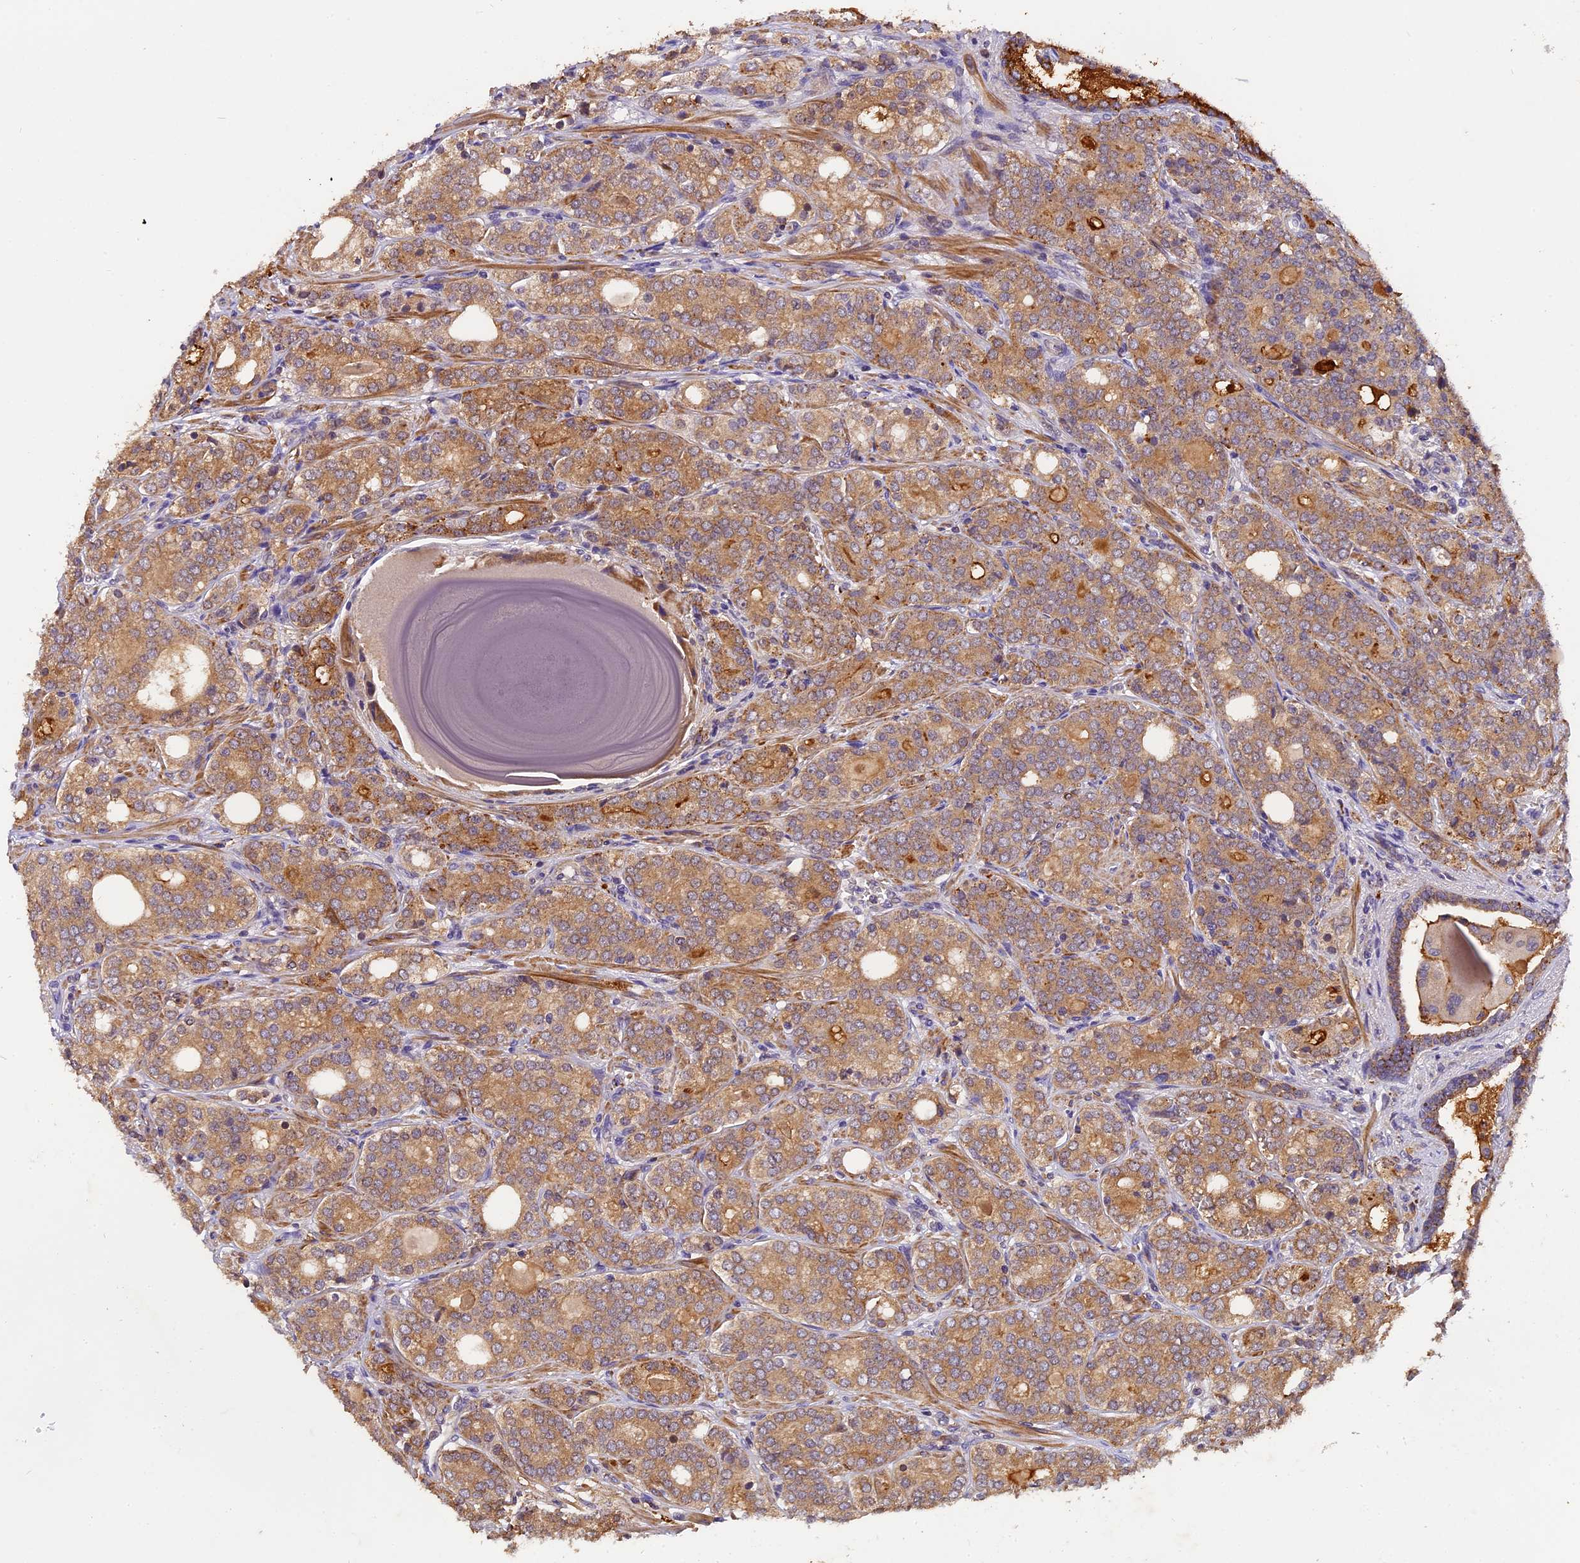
{"staining": {"intensity": "strong", "quantity": ">75%", "location": "cytoplasmic/membranous"}, "tissue": "prostate cancer", "cell_type": "Tumor cells", "image_type": "cancer", "snomed": [{"axis": "morphology", "description": "Adenocarcinoma, High grade"}, {"axis": "topography", "description": "Prostate"}], "caption": "A histopathology image showing strong cytoplasmic/membranous staining in about >75% of tumor cells in prostate cancer (adenocarcinoma (high-grade)), as visualized by brown immunohistochemical staining.", "gene": "COPE", "patient": {"sex": "male", "age": 64}}